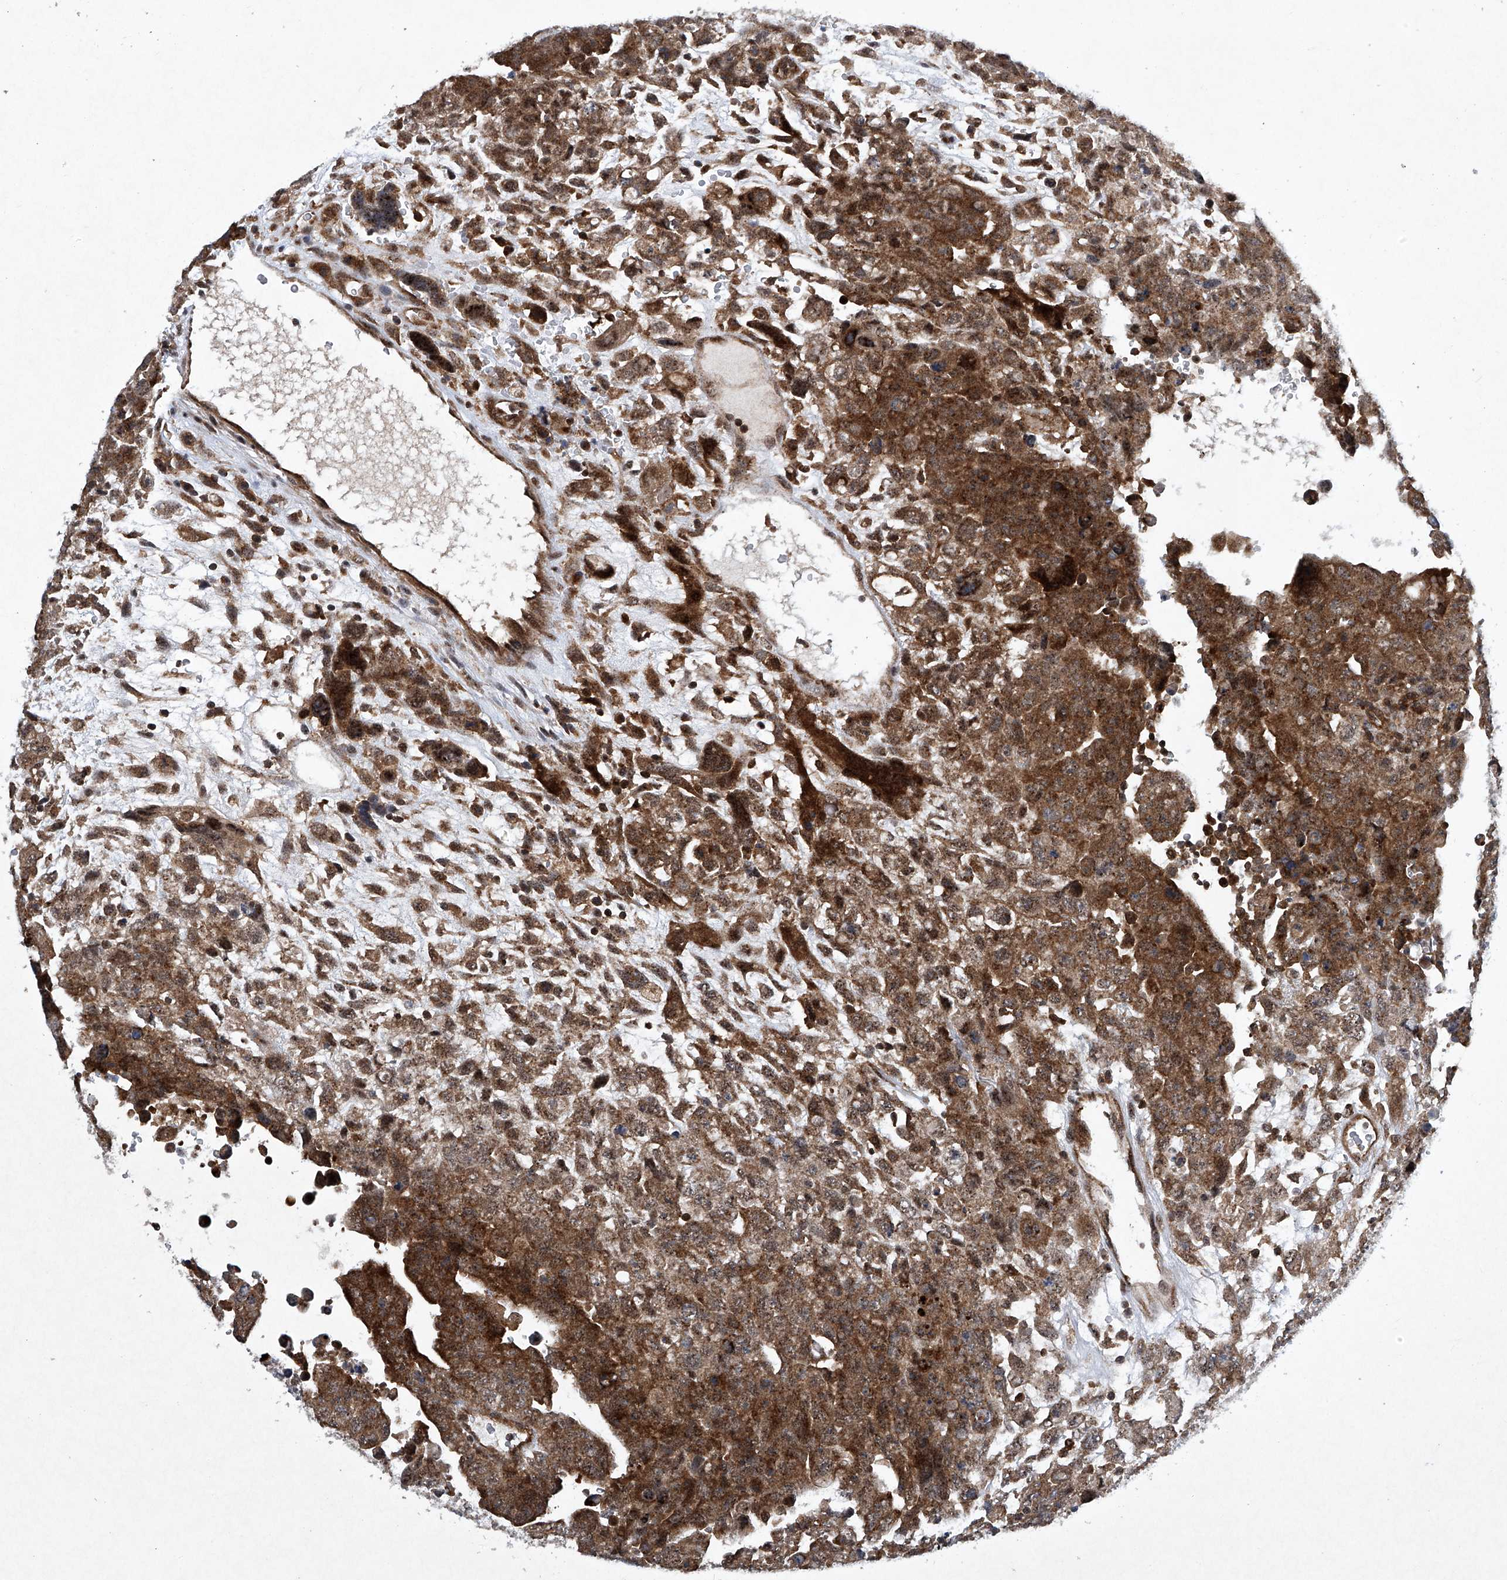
{"staining": {"intensity": "strong", "quantity": "25%-75%", "location": "cytoplasmic/membranous,nuclear"}, "tissue": "testis cancer", "cell_type": "Tumor cells", "image_type": "cancer", "snomed": [{"axis": "morphology", "description": "Carcinoma, Embryonal, NOS"}, {"axis": "topography", "description": "Testis"}], "caption": "This histopathology image demonstrates IHC staining of human testis cancer, with high strong cytoplasmic/membranous and nuclear expression in approximately 25%-75% of tumor cells.", "gene": "CISH", "patient": {"sex": "male", "age": 28}}